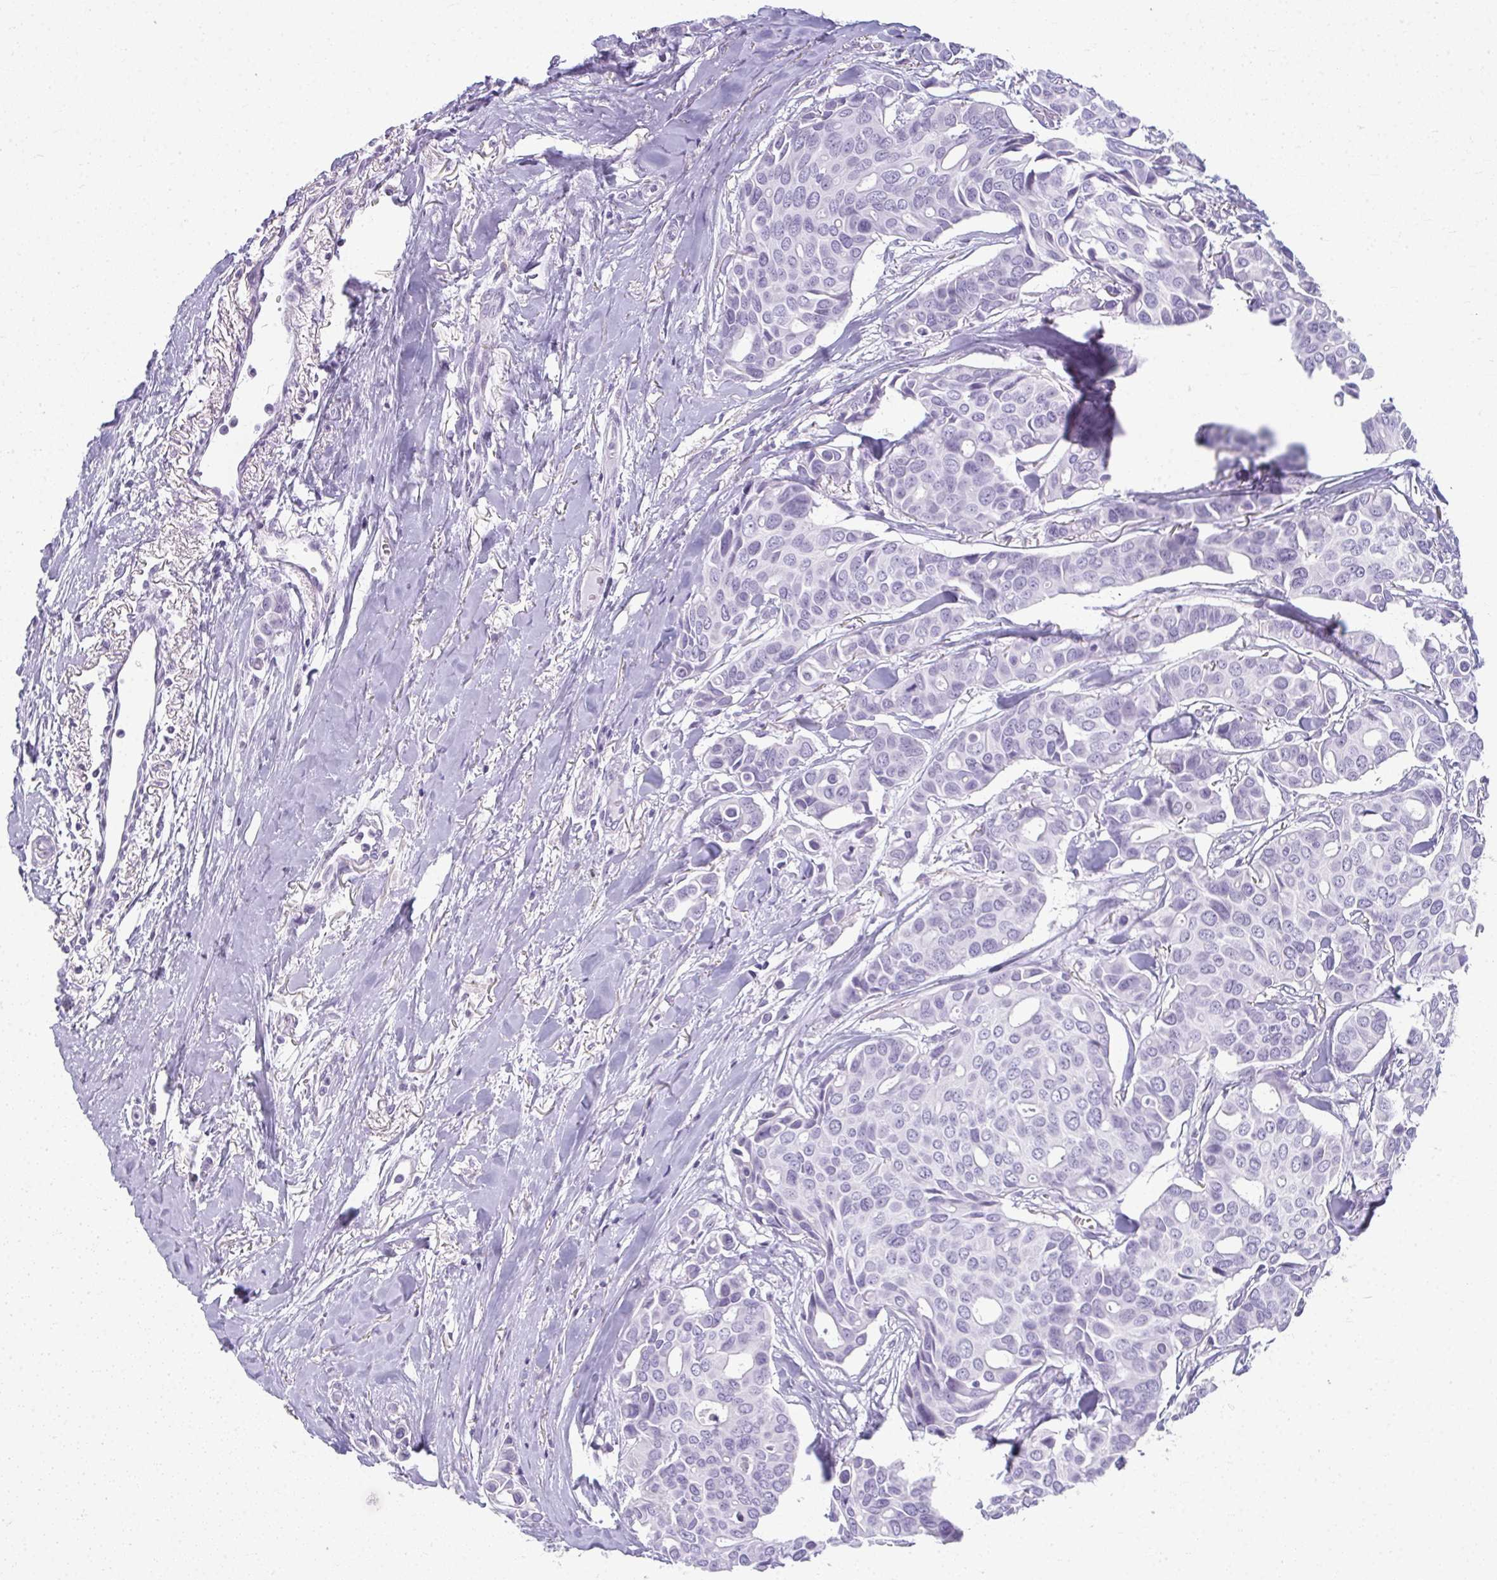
{"staining": {"intensity": "negative", "quantity": "none", "location": "none"}, "tissue": "breast cancer", "cell_type": "Tumor cells", "image_type": "cancer", "snomed": [{"axis": "morphology", "description": "Duct carcinoma"}, {"axis": "topography", "description": "Breast"}], "caption": "Protein analysis of breast cancer (invasive ductal carcinoma) reveals no significant positivity in tumor cells.", "gene": "MOBP", "patient": {"sex": "female", "age": 54}}